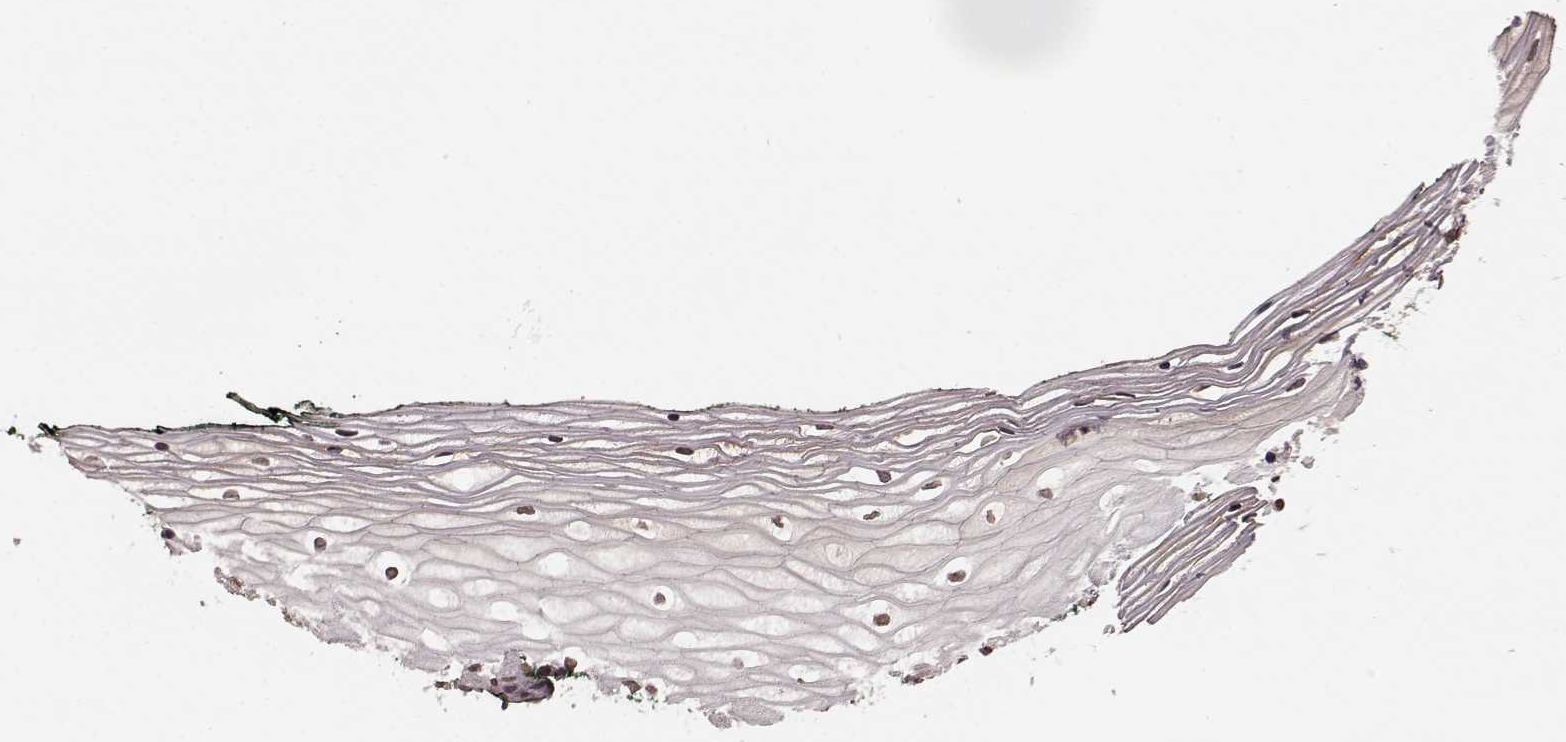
{"staining": {"intensity": "moderate", "quantity": "25%-75%", "location": "nuclear"}, "tissue": "vagina", "cell_type": "Squamous epithelial cells", "image_type": "normal", "snomed": [{"axis": "morphology", "description": "Normal tissue, NOS"}, {"axis": "topography", "description": "Vagina"}], "caption": "Benign vagina reveals moderate nuclear positivity in about 25%-75% of squamous epithelial cells, visualized by immunohistochemistry.", "gene": "GSS", "patient": {"sex": "female", "age": 47}}